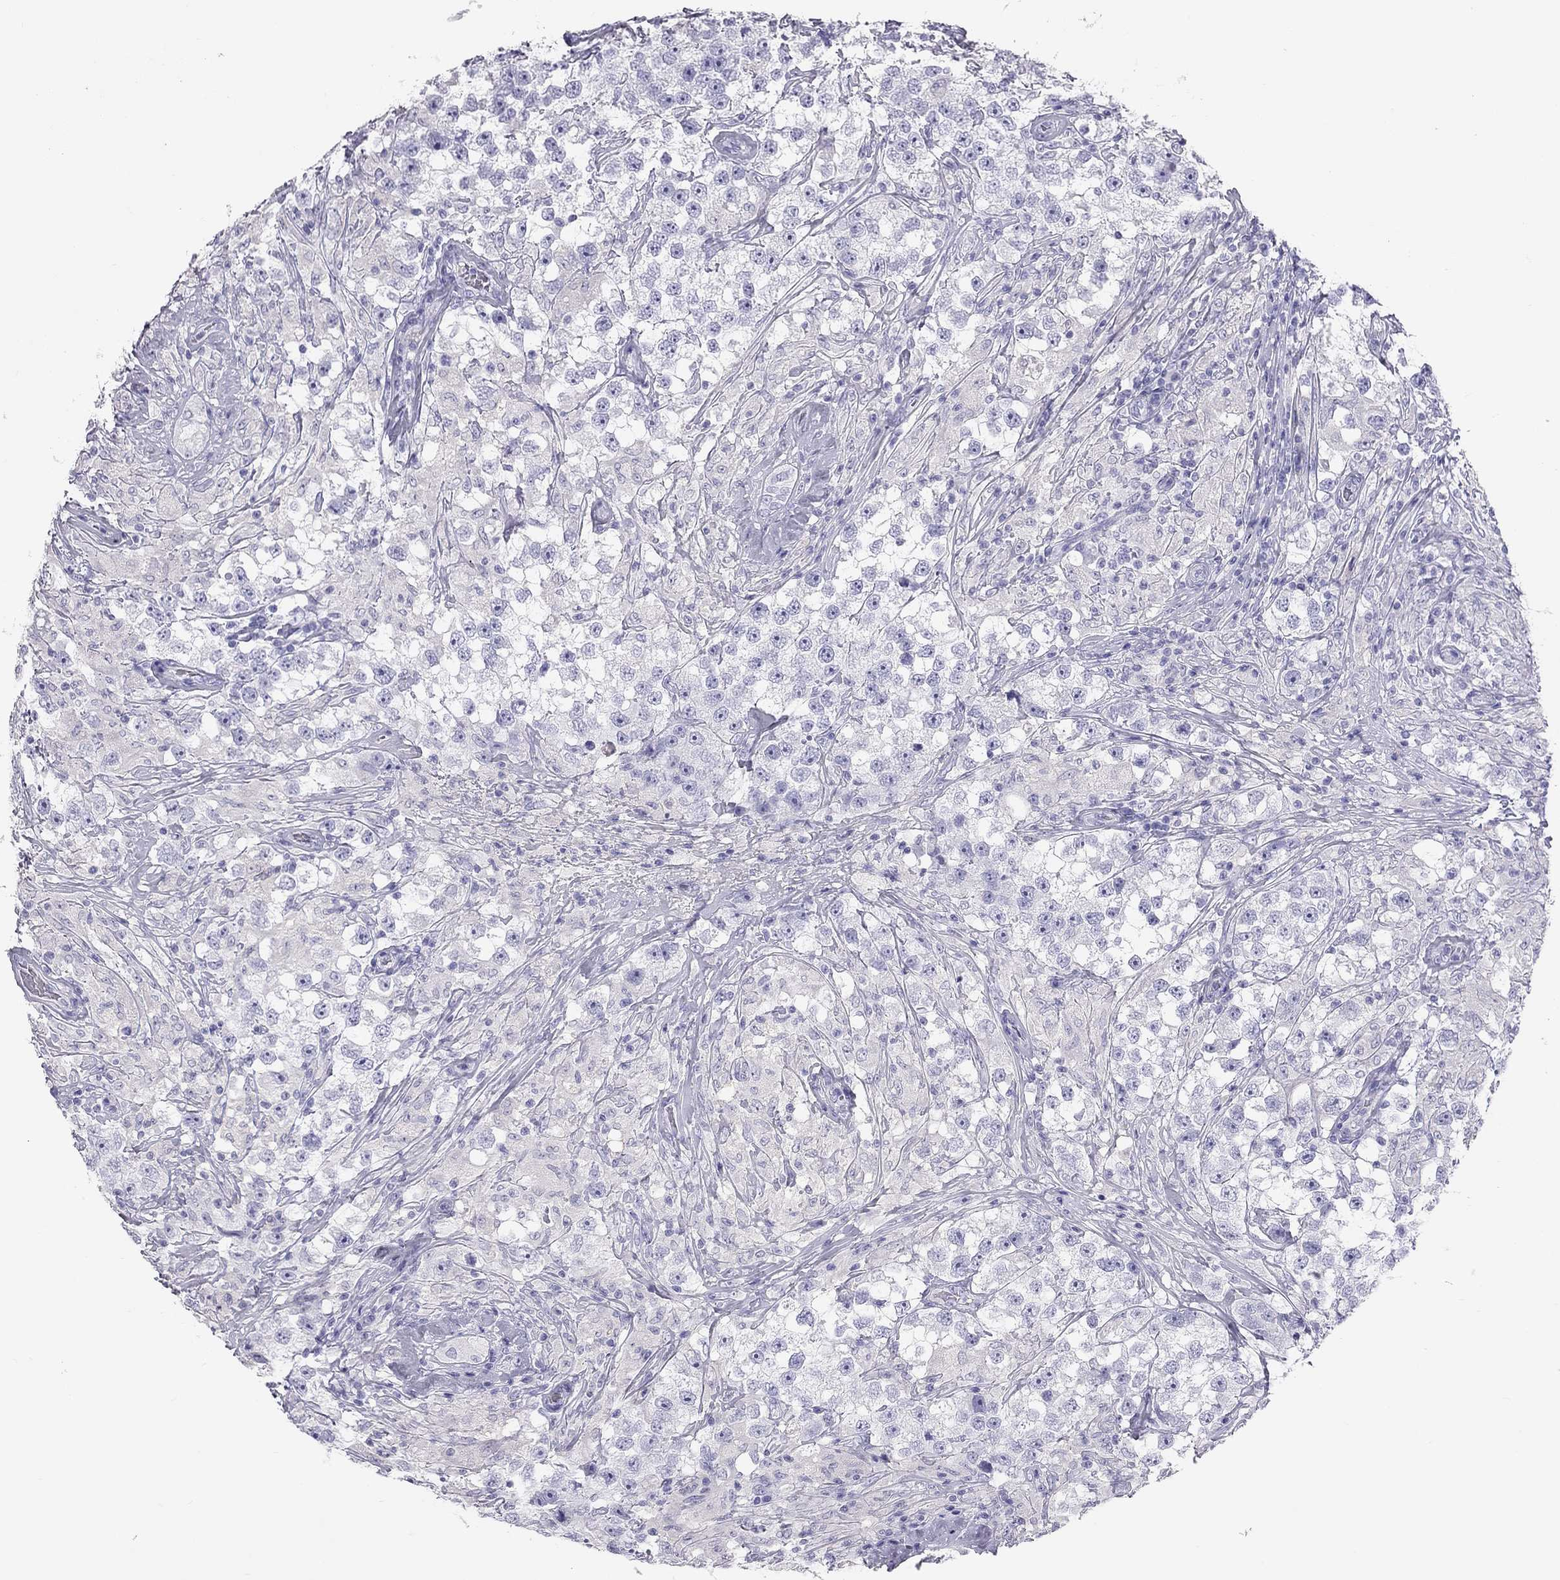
{"staining": {"intensity": "negative", "quantity": "none", "location": "none"}, "tissue": "testis cancer", "cell_type": "Tumor cells", "image_type": "cancer", "snomed": [{"axis": "morphology", "description": "Seminoma, NOS"}, {"axis": "topography", "description": "Testis"}], "caption": "This histopathology image is of testis seminoma stained with immunohistochemistry to label a protein in brown with the nuclei are counter-stained blue. There is no staining in tumor cells. (Stains: DAB immunohistochemistry (IHC) with hematoxylin counter stain, Microscopy: brightfield microscopy at high magnification).", "gene": "KLRG1", "patient": {"sex": "male", "age": 46}}